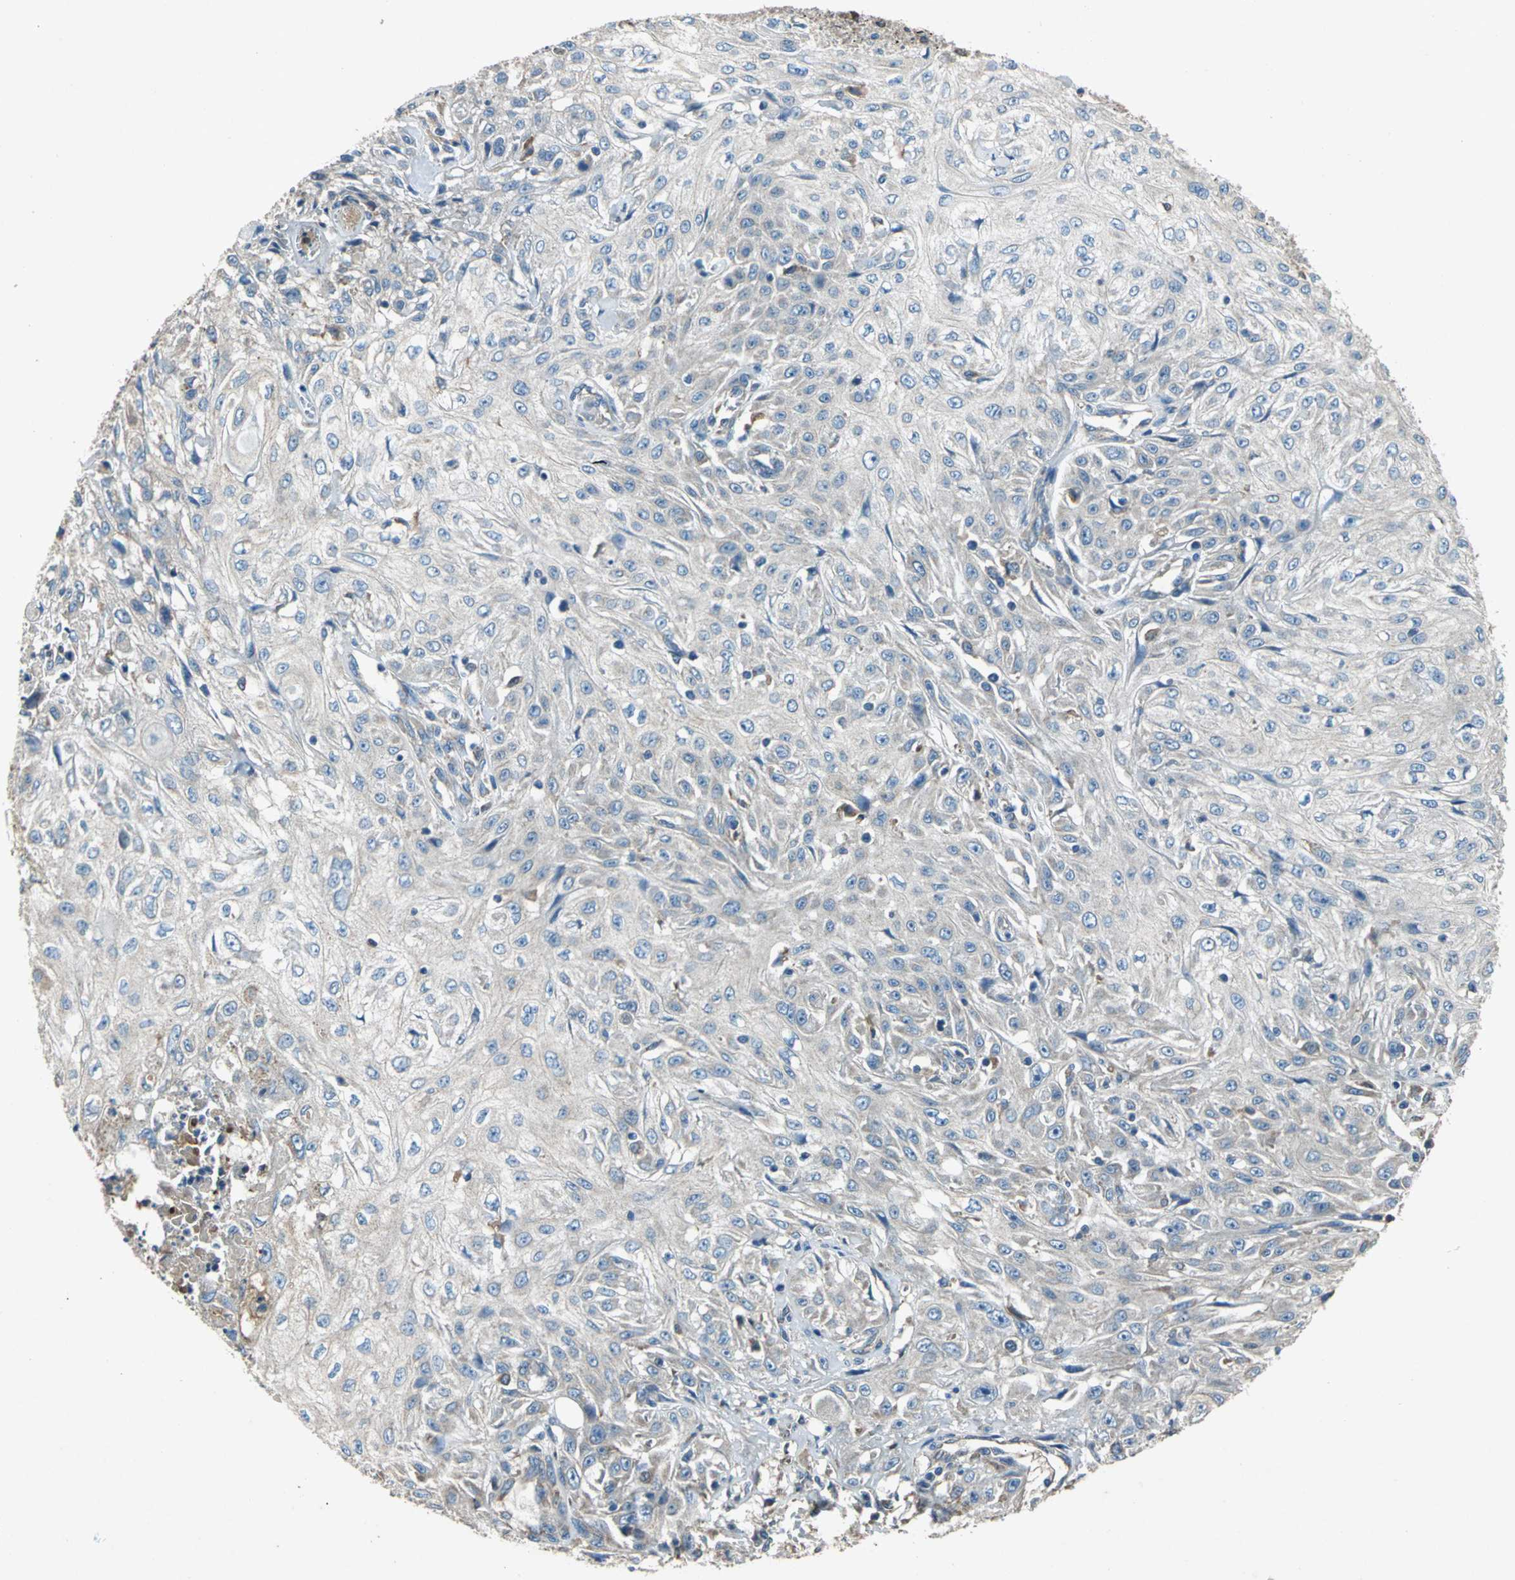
{"staining": {"intensity": "weak", "quantity": "25%-75%", "location": "cytoplasmic/membranous"}, "tissue": "skin cancer", "cell_type": "Tumor cells", "image_type": "cancer", "snomed": [{"axis": "morphology", "description": "Squamous cell carcinoma, NOS"}, {"axis": "topography", "description": "Skin"}], "caption": "Squamous cell carcinoma (skin) was stained to show a protein in brown. There is low levels of weak cytoplasmic/membranous expression in approximately 25%-75% of tumor cells.", "gene": "HEPH", "patient": {"sex": "male", "age": 75}}